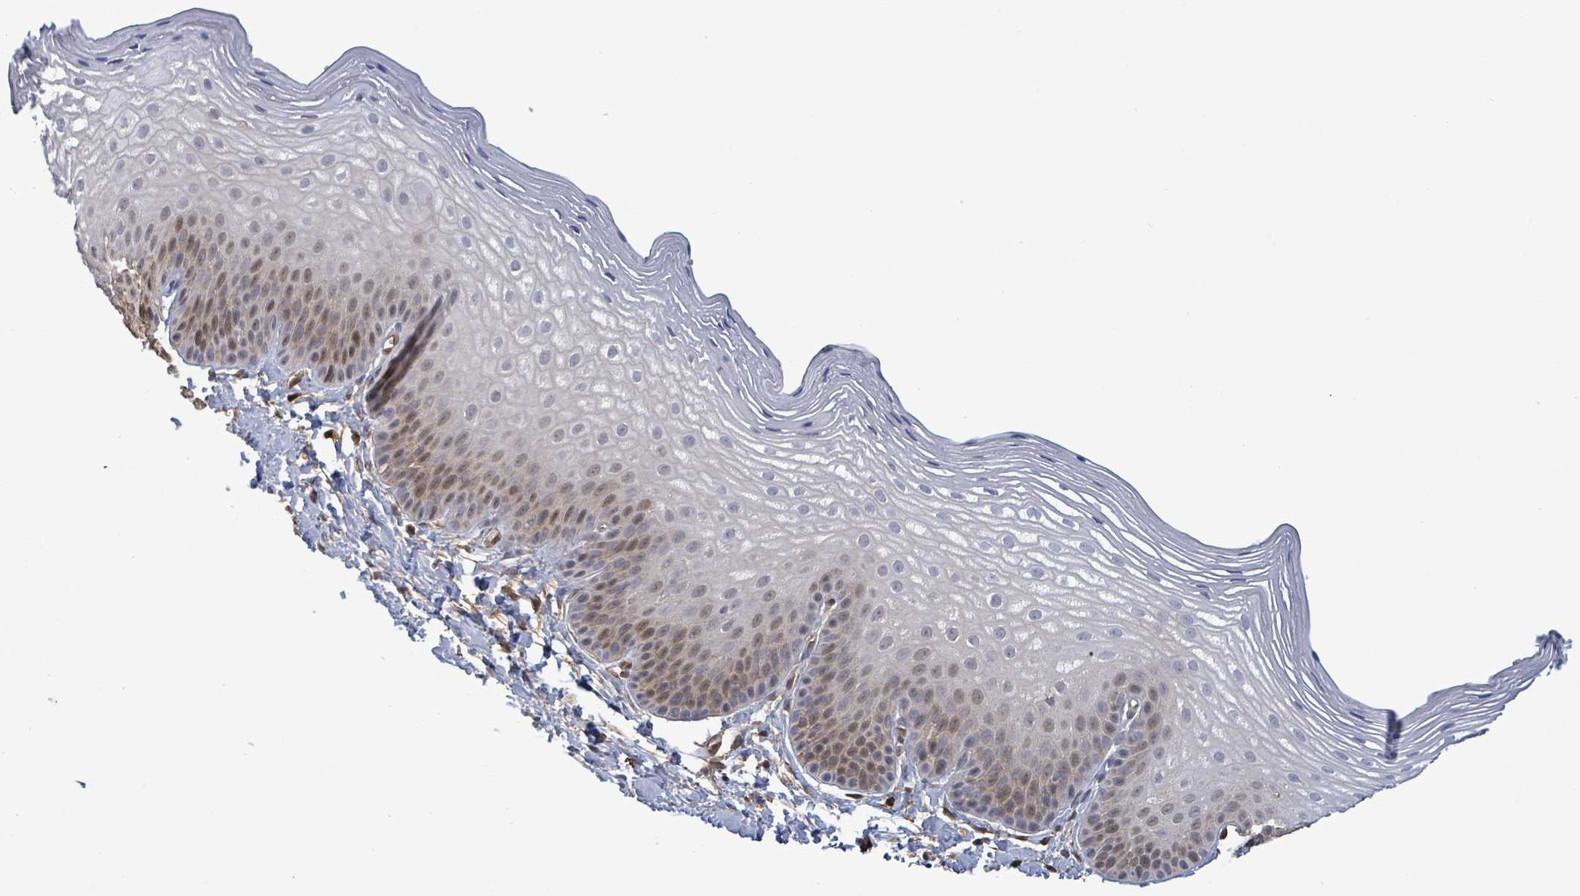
{"staining": {"intensity": "moderate", "quantity": "25%-75%", "location": "cytoplasmic/membranous,nuclear"}, "tissue": "skin", "cell_type": "Epidermal cells", "image_type": "normal", "snomed": [{"axis": "morphology", "description": "Normal tissue, NOS"}, {"axis": "morphology", "description": "Hemorrhoids"}, {"axis": "morphology", "description": "Inflammation, NOS"}, {"axis": "topography", "description": "Anal"}], "caption": "IHC image of benign skin: skin stained using immunohistochemistry reveals medium levels of moderate protein expression localized specifically in the cytoplasmic/membranous,nuclear of epidermal cells, appearing as a cytoplasmic/membranous,nuclear brown color.", "gene": "PRKRIP1", "patient": {"sex": "male", "age": 60}}